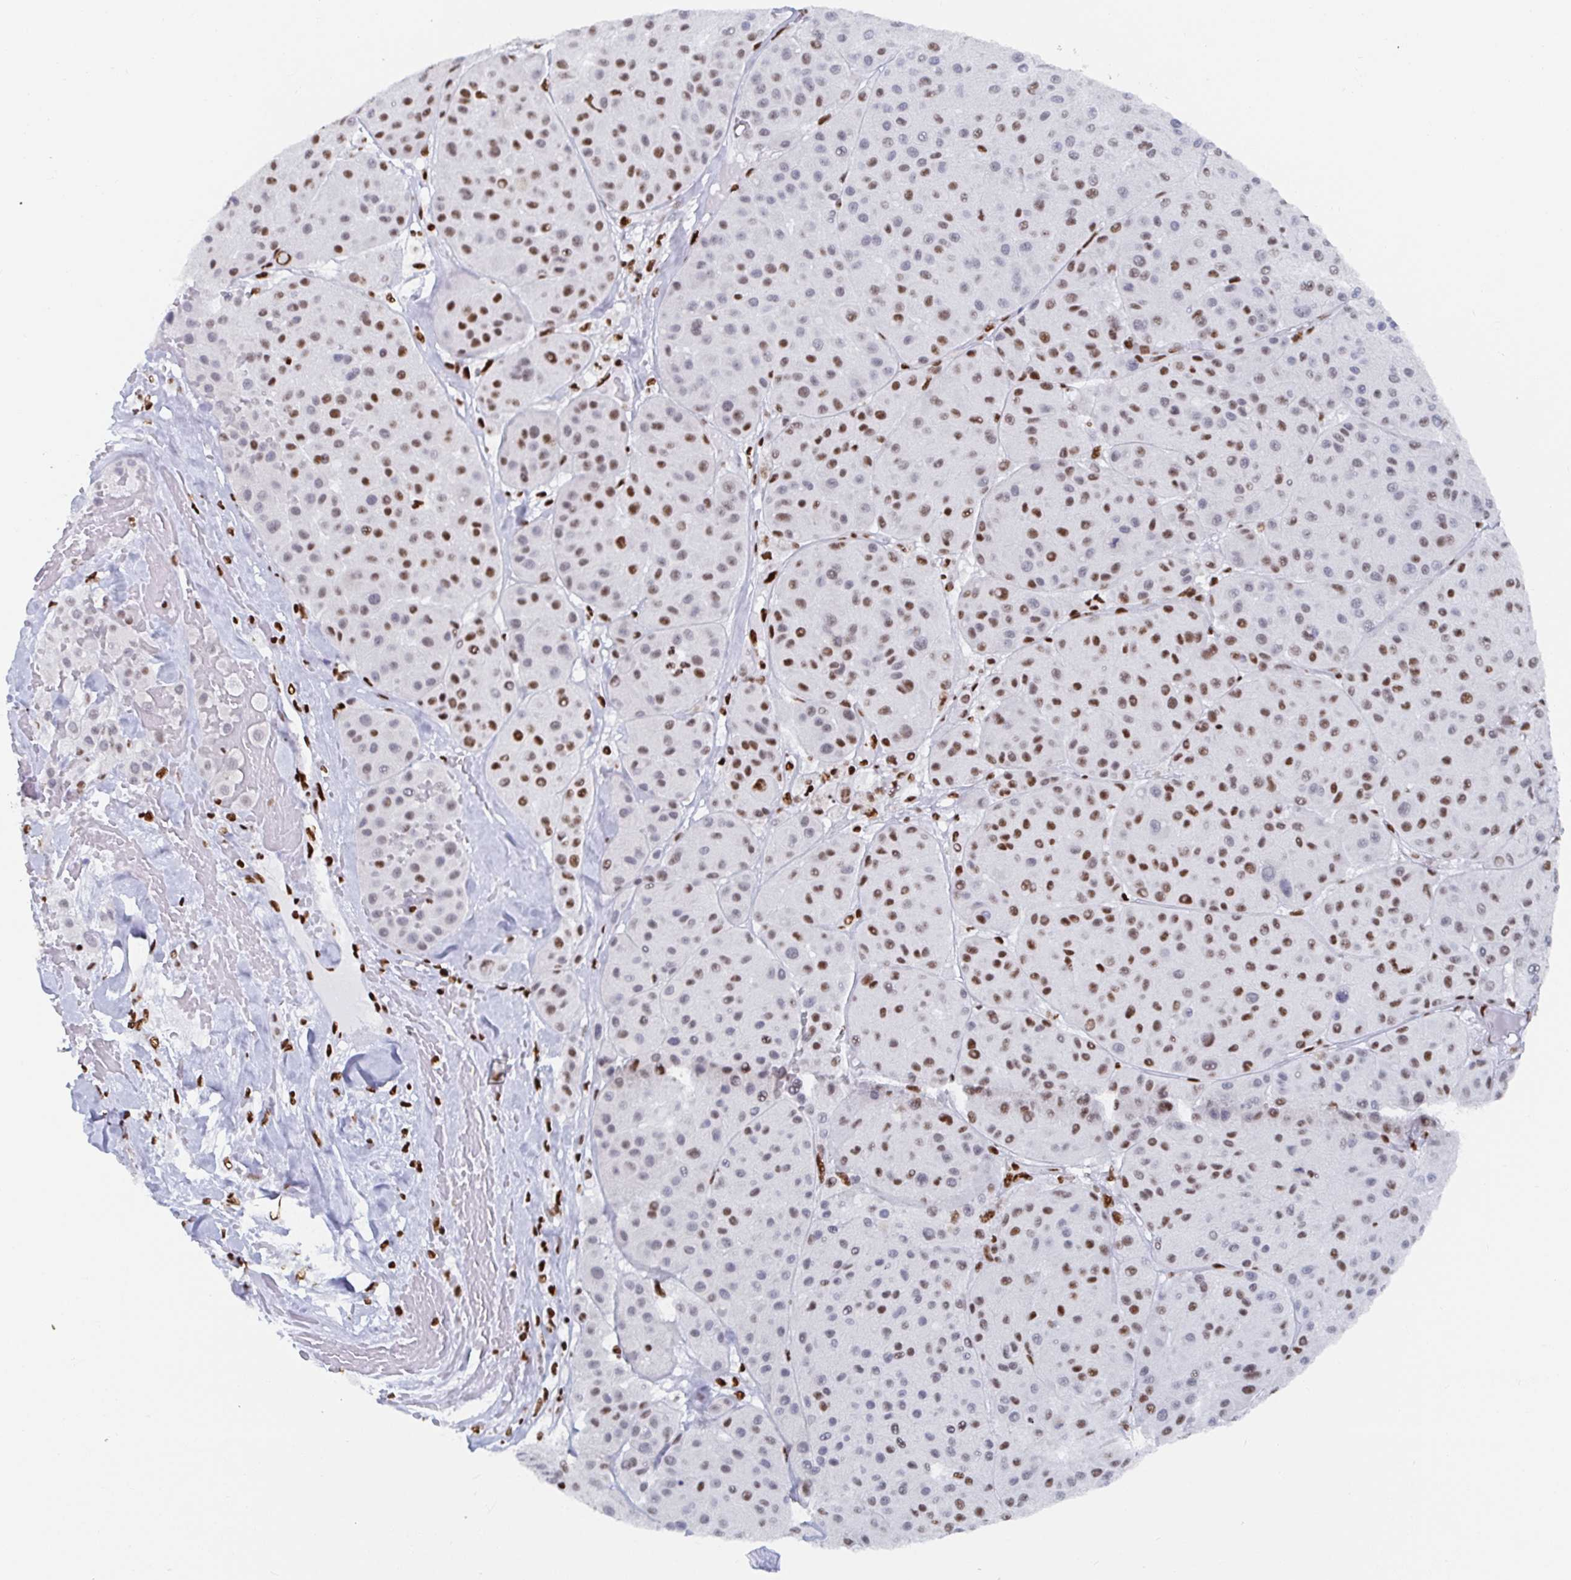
{"staining": {"intensity": "moderate", "quantity": "25%-75%", "location": "nuclear"}, "tissue": "melanoma", "cell_type": "Tumor cells", "image_type": "cancer", "snomed": [{"axis": "morphology", "description": "Malignant melanoma, Metastatic site"}, {"axis": "topography", "description": "Smooth muscle"}], "caption": "Tumor cells demonstrate medium levels of moderate nuclear expression in about 25%-75% of cells in human melanoma.", "gene": "EWSR1", "patient": {"sex": "male", "age": 41}}